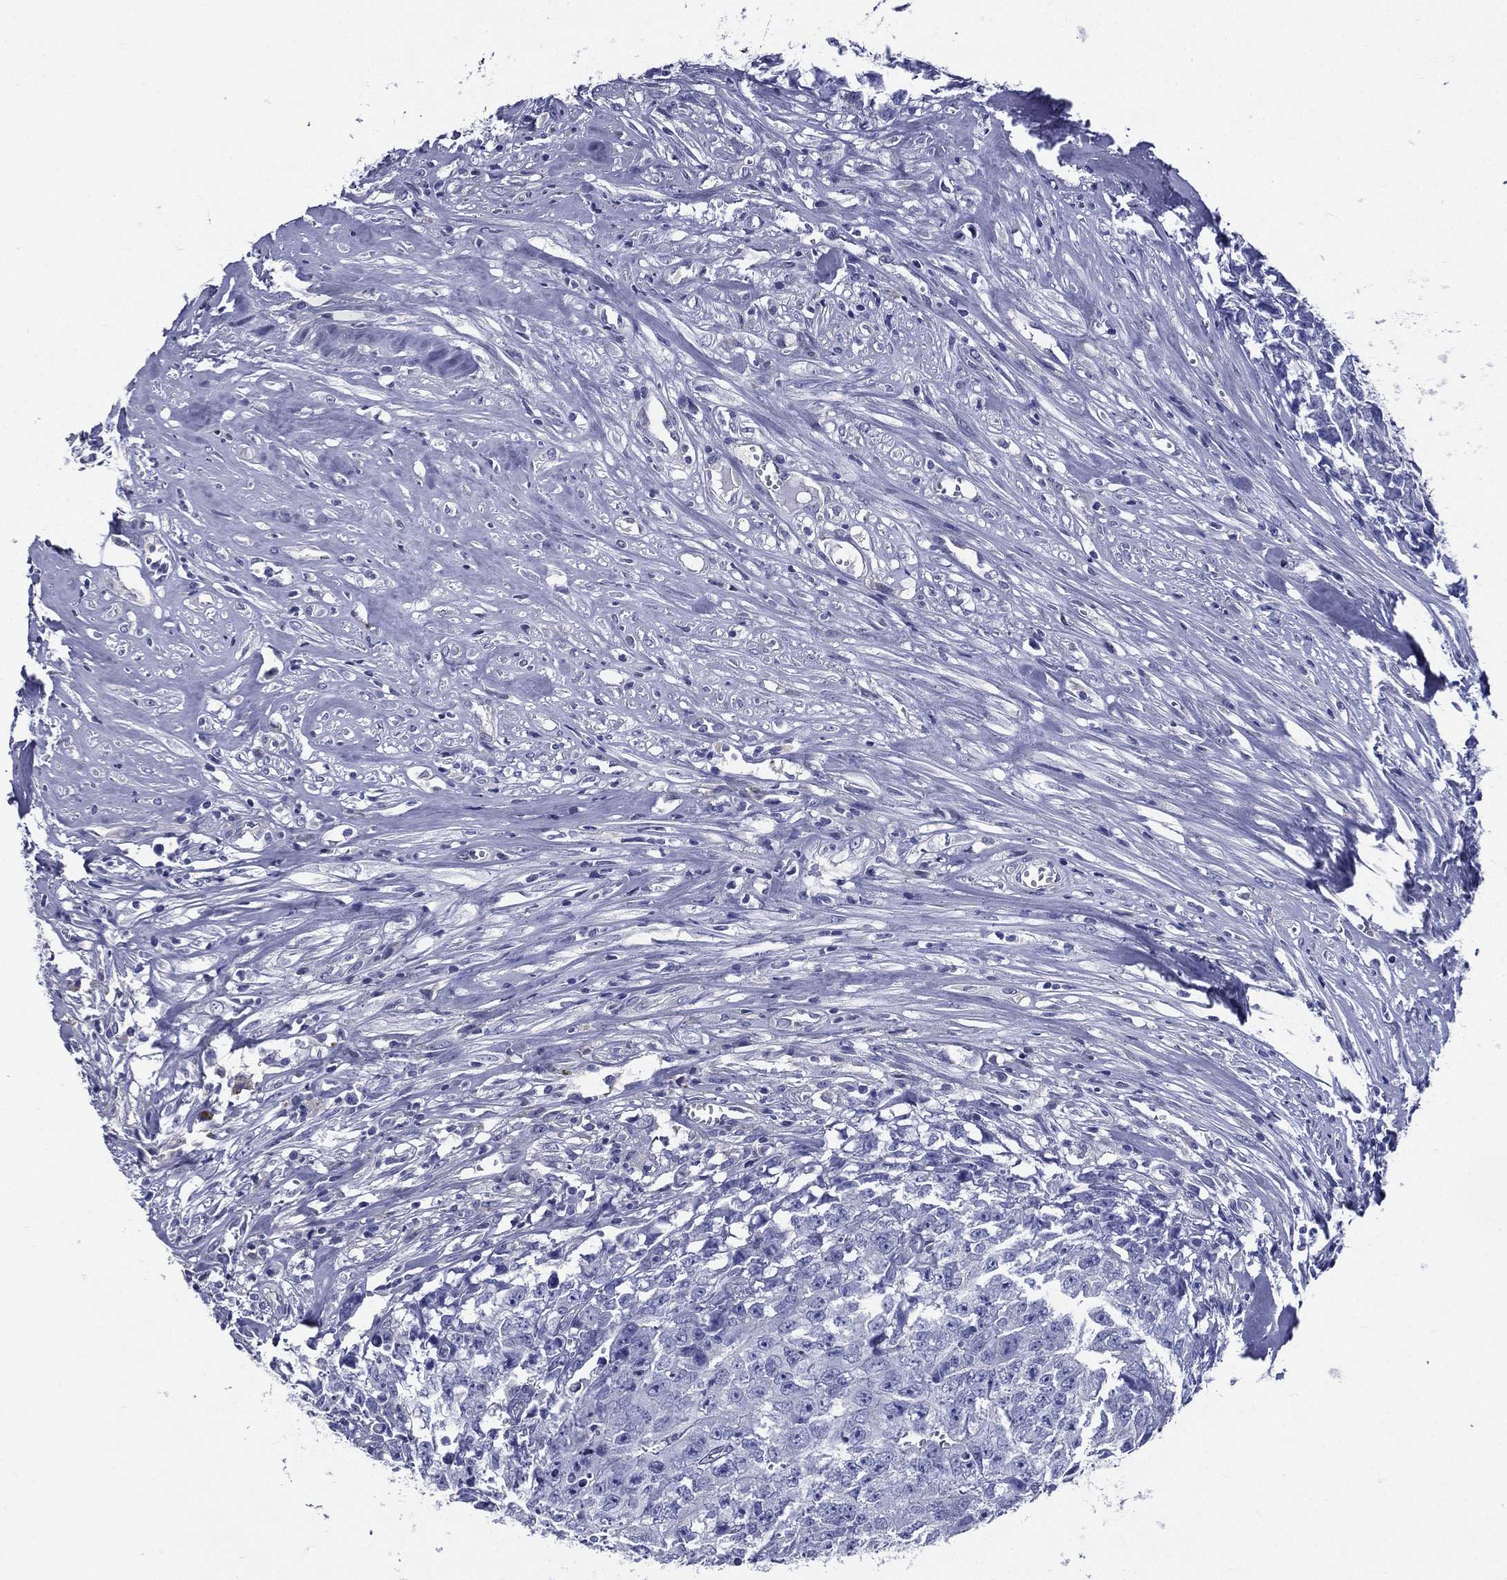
{"staining": {"intensity": "negative", "quantity": "none", "location": "none"}, "tissue": "testis cancer", "cell_type": "Tumor cells", "image_type": "cancer", "snomed": [{"axis": "morphology", "description": "Carcinoma, Embryonal, NOS"}, {"axis": "morphology", "description": "Teratoma, malignant, NOS"}, {"axis": "topography", "description": "Testis"}], "caption": "IHC photomicrograph of neoplastic tissue: human teratoma (malignant) (testis) stained with DAB (3,3'-diaminobenzidine) demonstrates no significant protein staining in tumor cells.", "gene": "DPYS", "patient": {"sex": "male", "age": 24}}